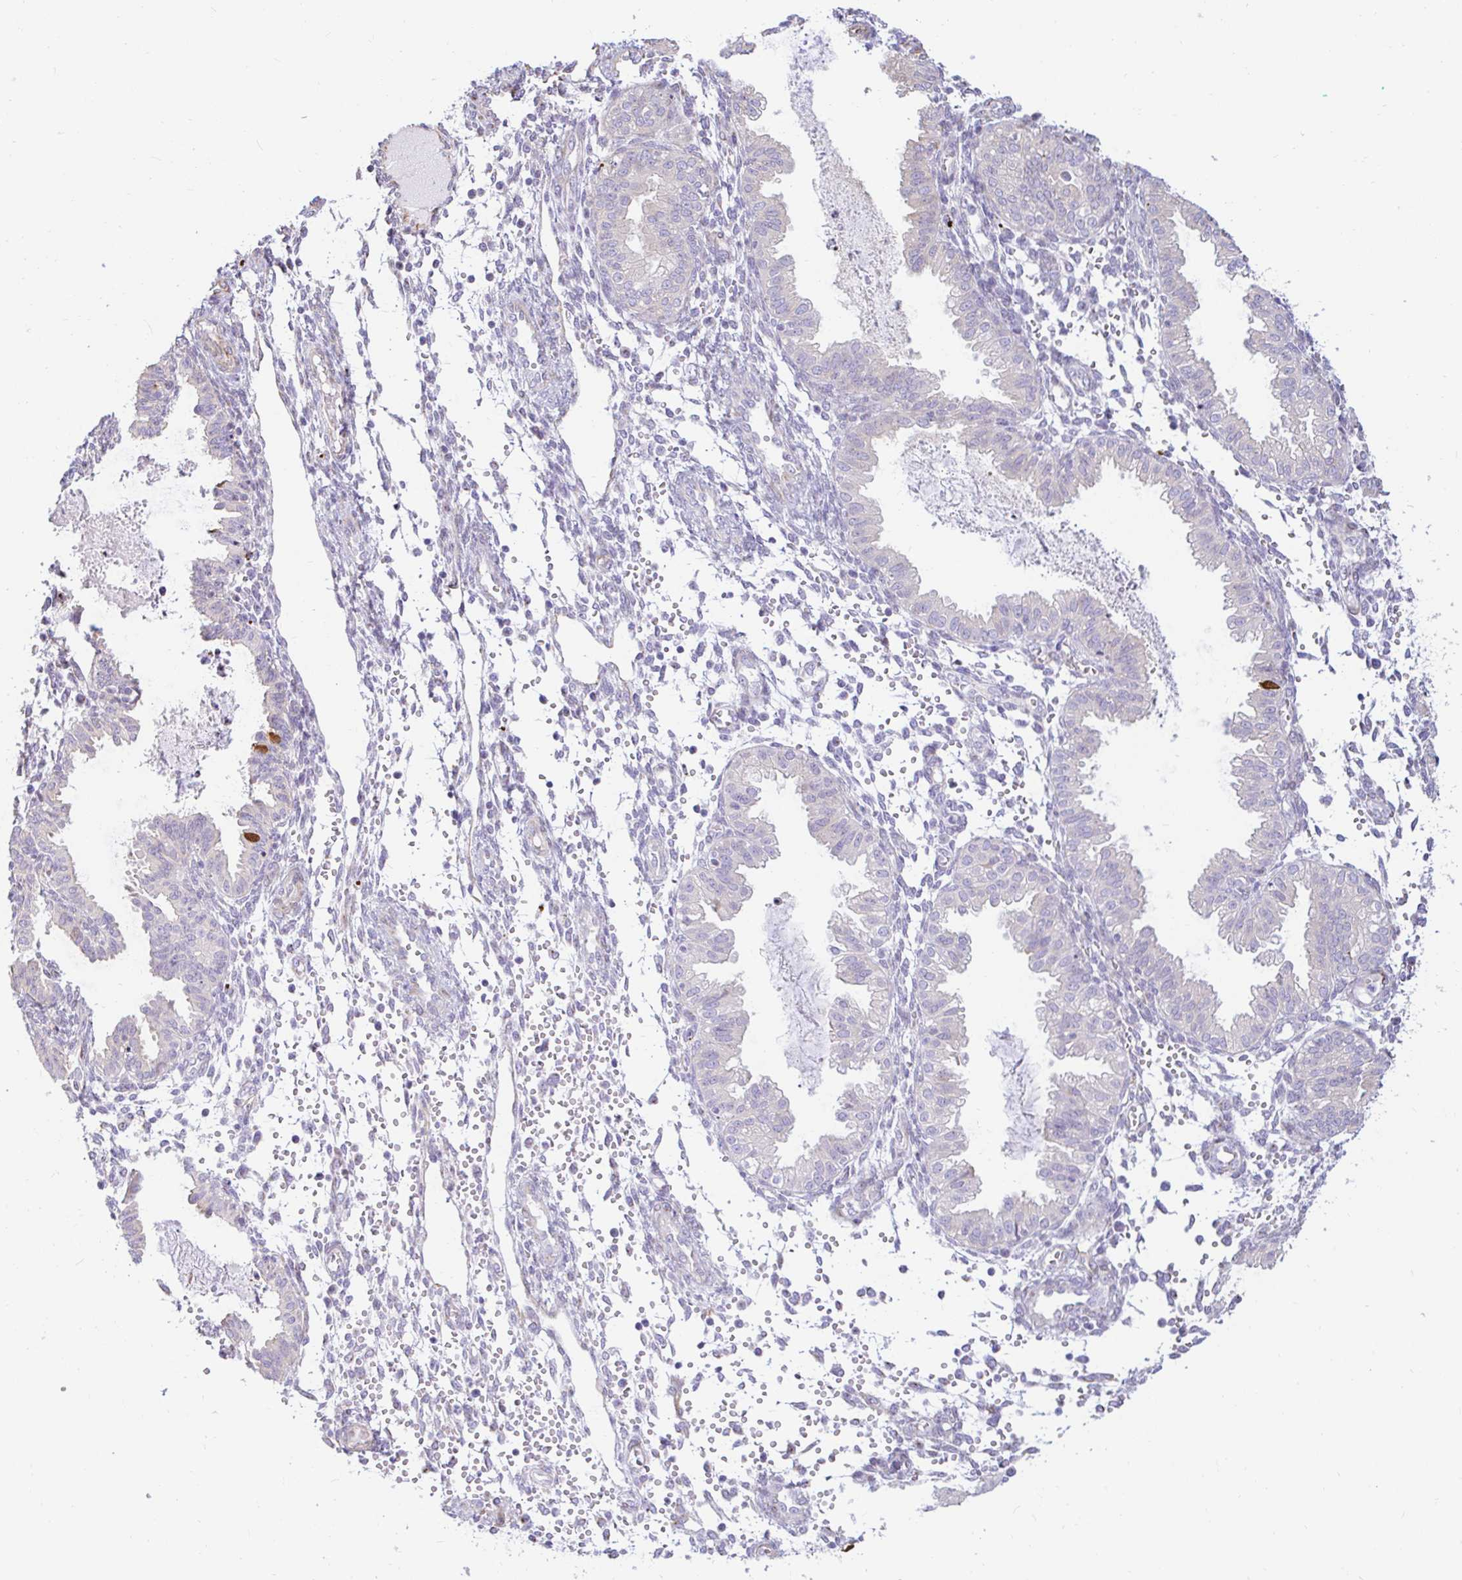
{"staining": {"intensity": "negative", "quantity": "none", "location": "none"}, "tissue": "endometrium", "cell_type": "Cells in endometrial stroma", "image_type": "normal", "snomed": [{"axis": "morphology", "description": "Normal tissue, NOS"}, {"axis": "topography", "description": "Endometrium"}], "caption": "An IHC micrograph of normal endometrium is shown. There is no staining in cells in endometrial stroma of endometrium.", "gene": "CAPSL", "patient": {"sex": "female", "age": 33}}